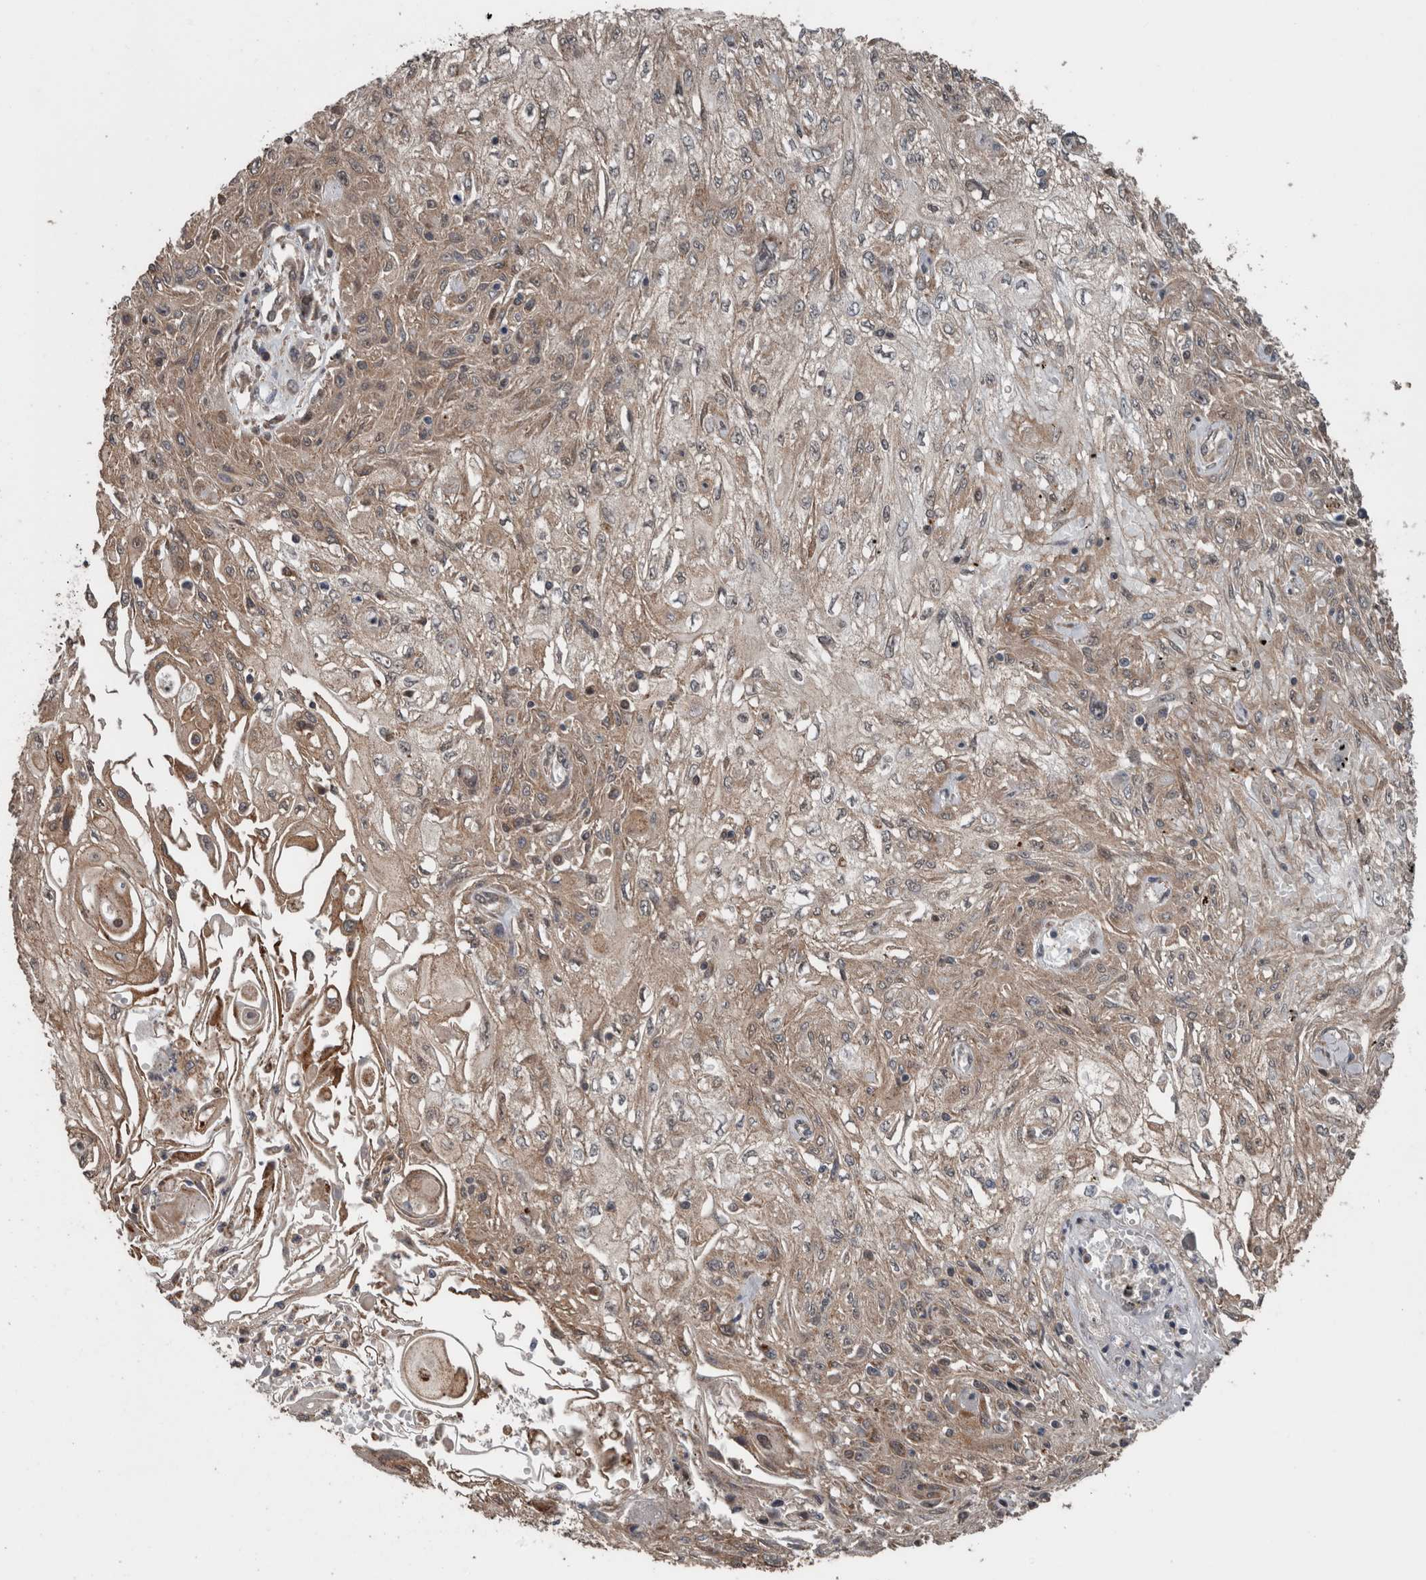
{"staining": {"intensity": "weak", "quantity": ">75%", "location": "cytoplasmic/membranous"}, "tissue": "skin cancer", "cell_type": "Tumor cells", "image_type": "cancer", "snomed": [{"axis": "morphology", "description": "Squamous cell carcinoma, NOS"}, {"axis": "morphology", "description": "Squamous cell carcinoma, metastatic, NOS"}, {"axis": "topography", "description": "Skin"}, {"axis": "topography", "description": "Lymph node"}], "caption": "High-magnification brightfield microscopy of squamous cell carcinoma (skin) stained with DAB (3,3'-diaminobenzidine) (brown) and counterstained with hematoxylin (blue). tumor cells exhibit weak cytoplasmic/membranous positivity is seen in approximately>75% of cells.", "gene": "RIOK3", "patient": {"sex": "male", "age": 75}}